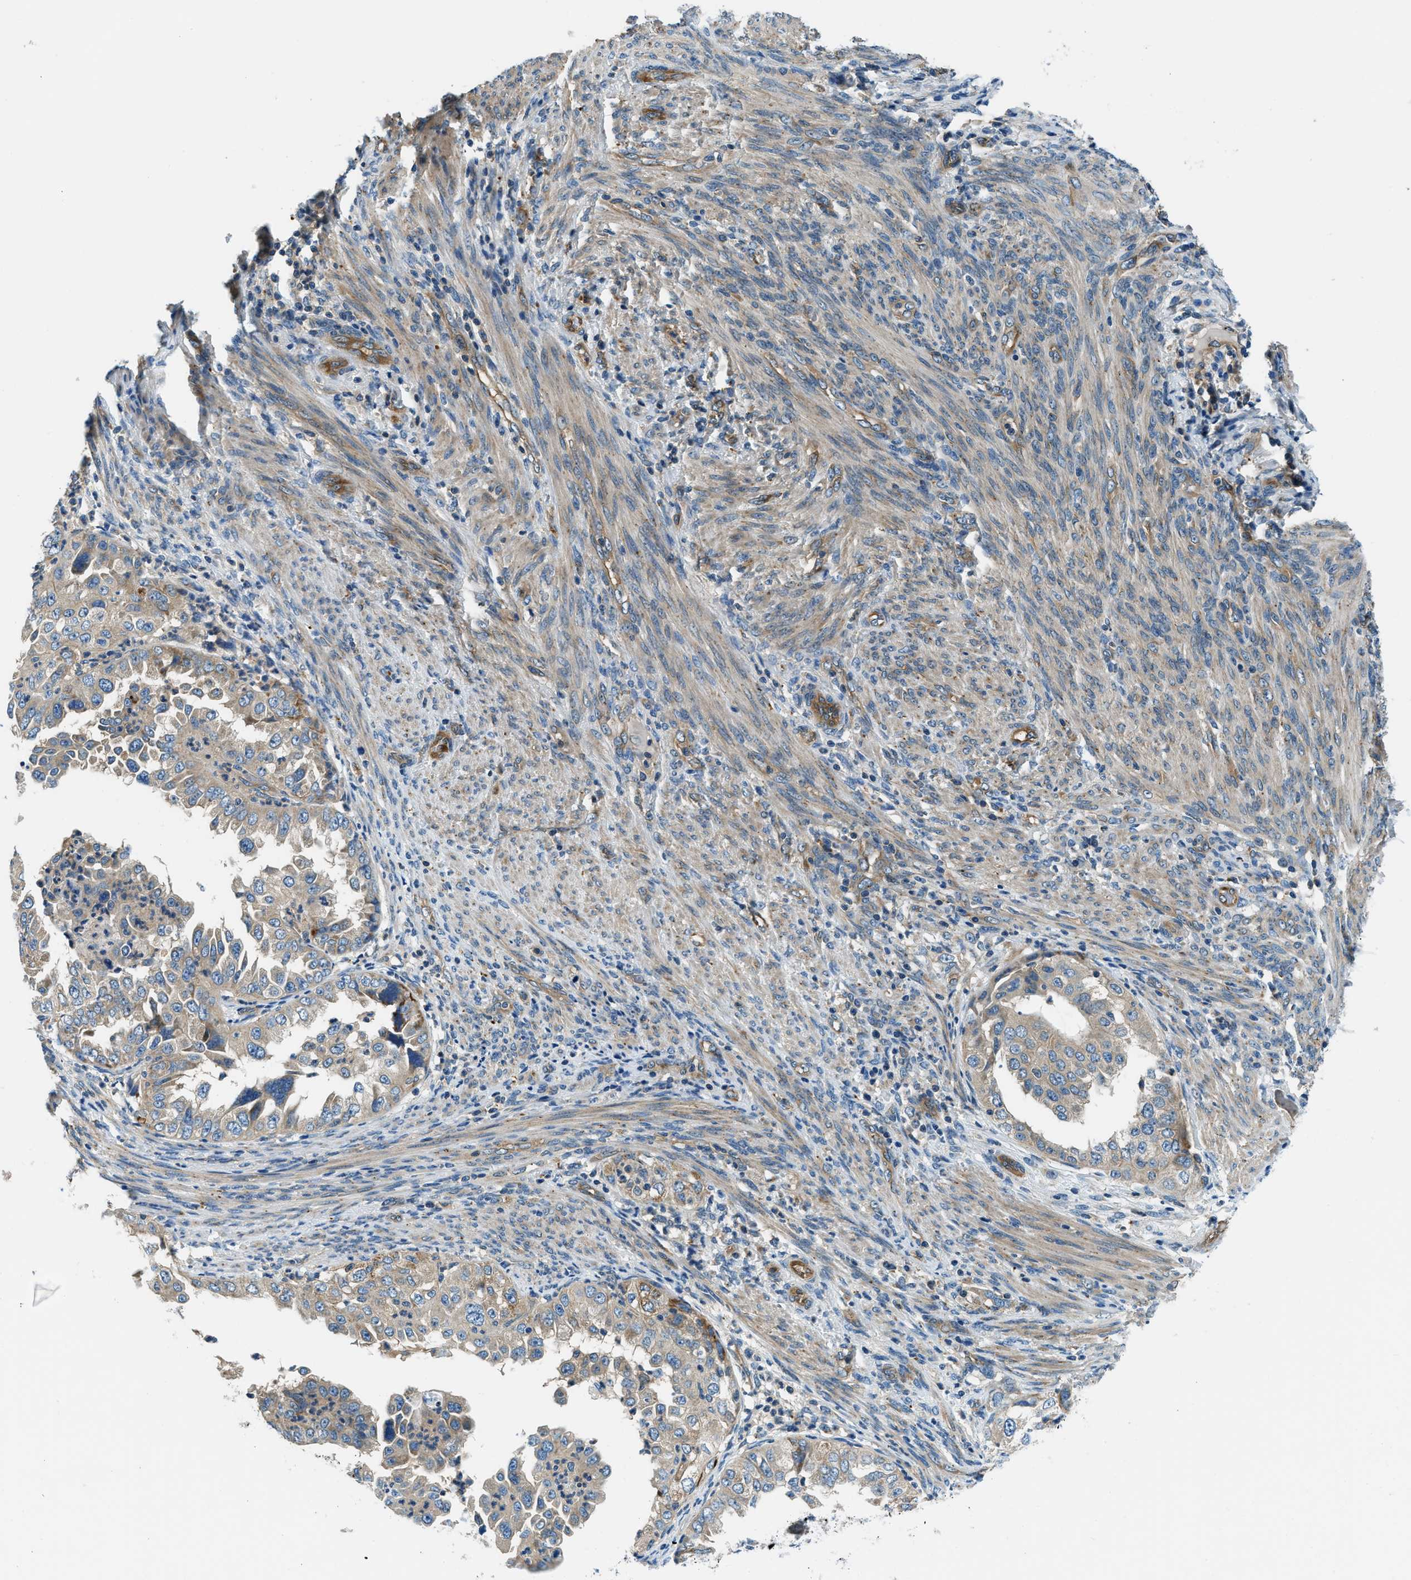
{"staining": {"intensity": "weak", "quantity": ">75%", "location": "cytoplasmic/membranous"}, "tissue": "endometrial cancer", "cell_type": "Tumor cells", "image_type": "cancer", "snomed": [{"axis": "morphology", "description": "Adenocarcinoma, NOS"}, {"axis": "topography", "description": "Endometrium"}], "caption": "This is a micrograph of immunohistochemistry staining of adenocarcinoma (endometrial), which shows weak staining in the cytoplasmic/membranous of tumor cells.", "gene": "SLC19A2", "patient": {"sex": "female", "age": 85}}